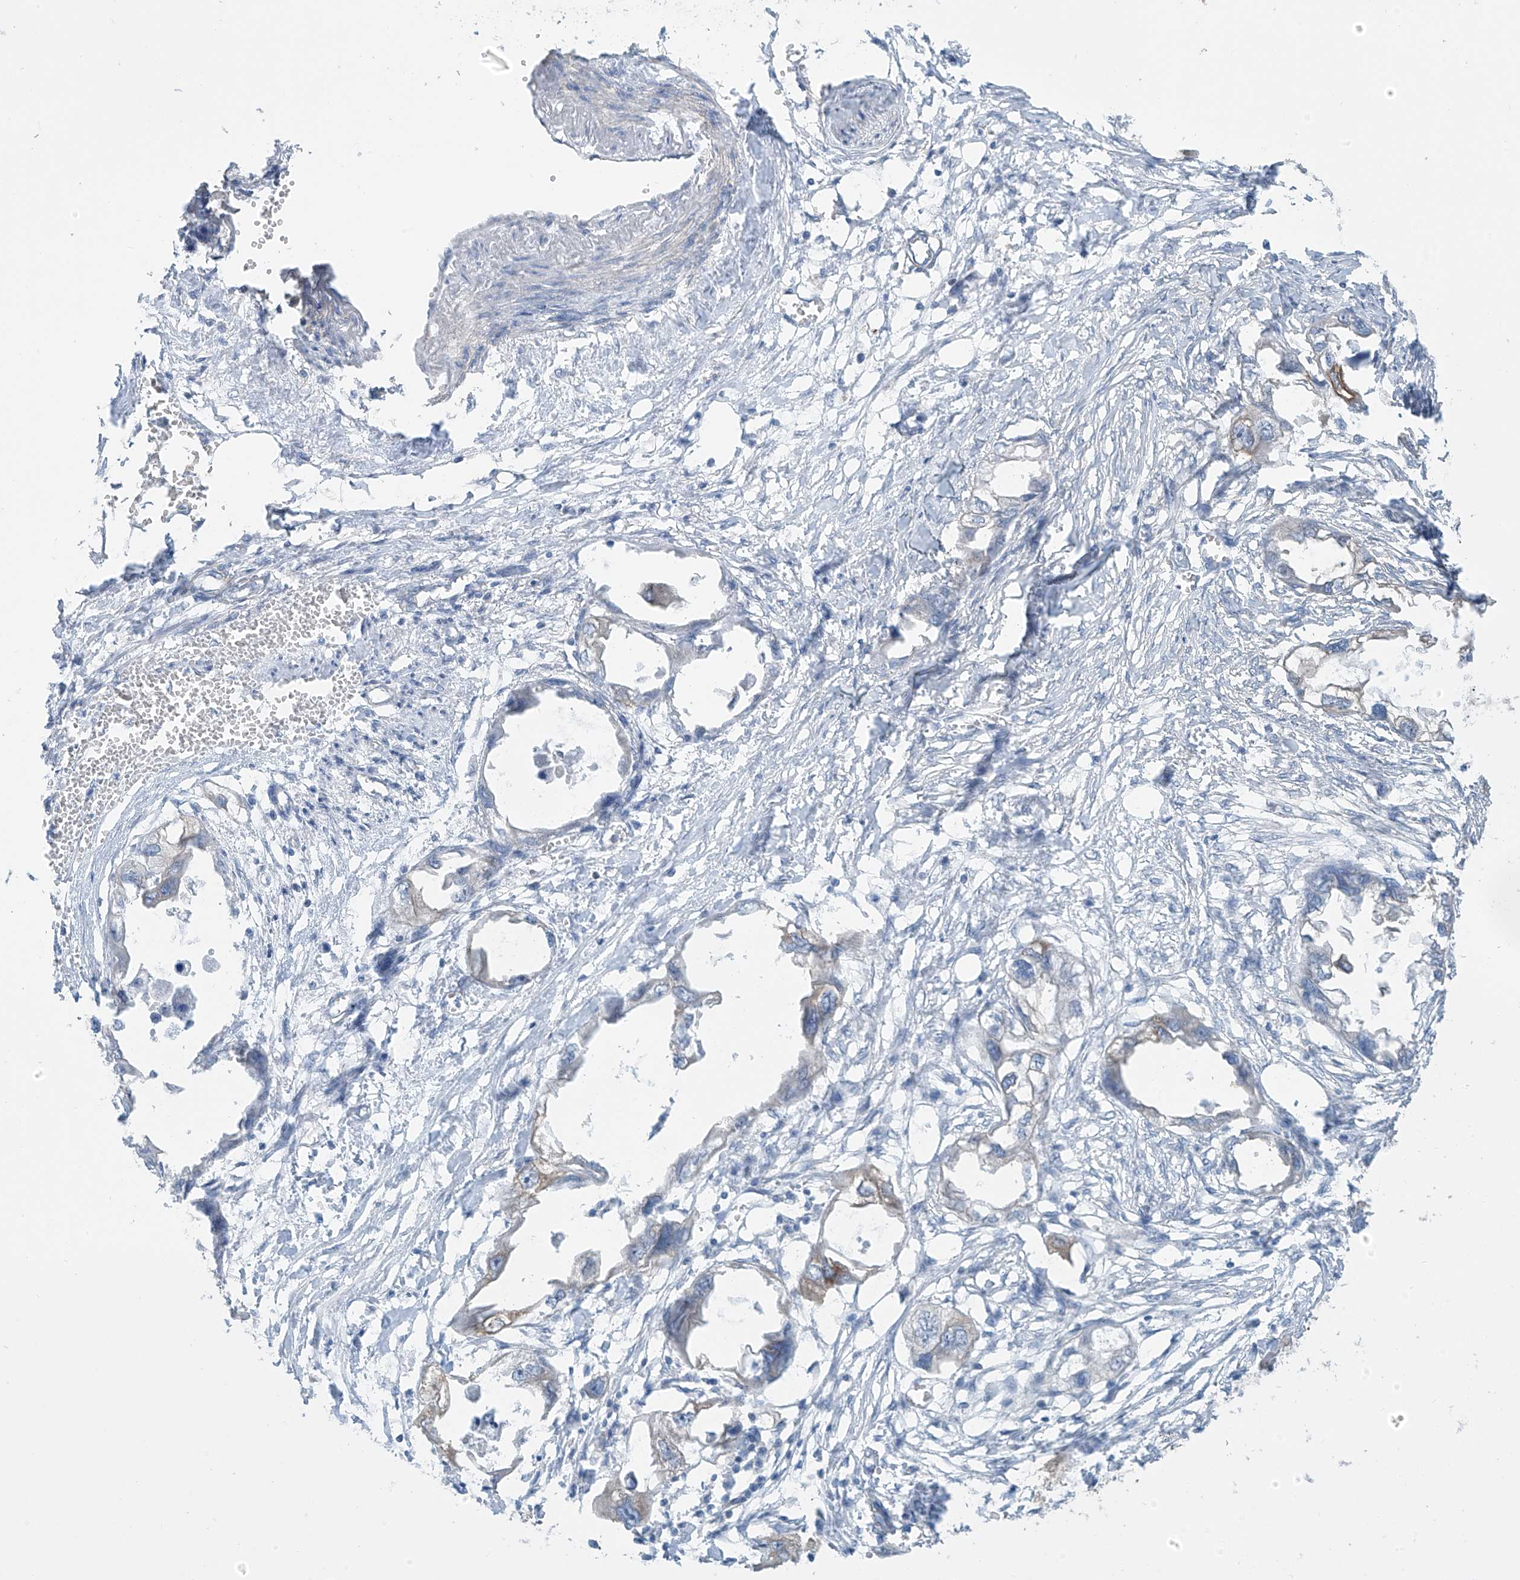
{"staining": {"intensity": "weak", "quantity": "<25%", "location": "cytoplasmic/membranous"}, "tissue": "endometrial cancer", "cell_type": "Tumor cells", "image_type": "cancer", "snomed": [{"axis": "morphology", "description": "Adenocarcinoma, NOS"}, {"axis": "morphology", "description": "Adenocarcinoma, metastatic, NOS"}, {"axis": "topography", "description": "Adipose tissue"}, {"axis": "topography", "description": "Endometrium"}], "caption": "The image shows no staining of tumor cells in endometrial adenocarcinoma. (Brightfield microscopy of DAB IHC at high magnification).", "gene": "ZNF846", "patient": {"sex": "female", "age": 67}}